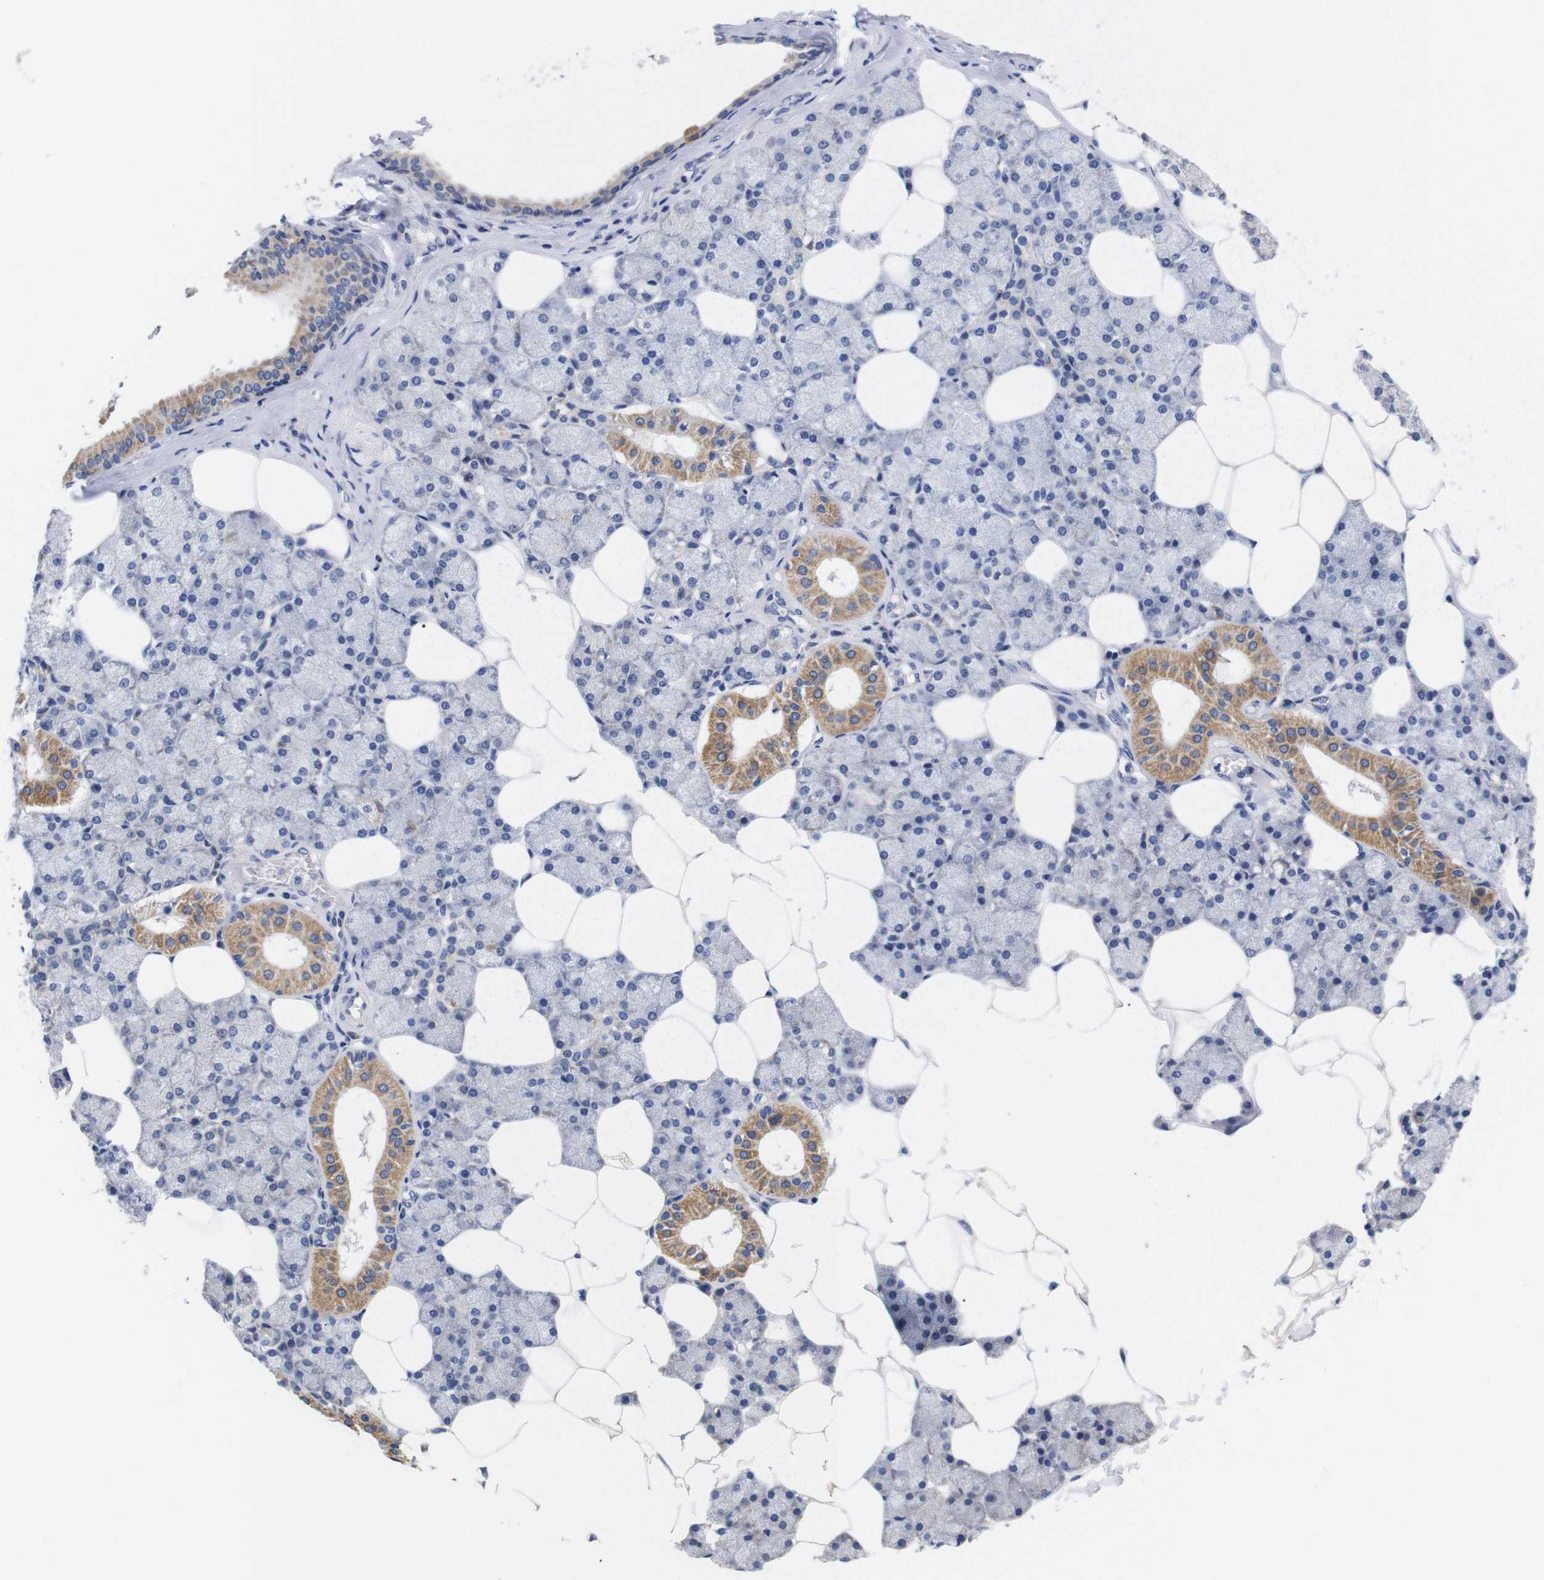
{"staining": {"intensity": "moderate", "quantity": "25%-75%", "location": "cytoplasmic/membranous"}, "tissue": "salivary gland", "cell_type": "Glandular cells", "image_type": "normal", "snomed": [{"axis": "morphology", "description": "Normal tissue, NOS"}, {"axis": "topography", "description": "Salivary gland"}], "caption": "Glandular cells display medium levels of moderate cytoplasmic/membranous positivity in about 25%-75% of cells in unremarkable salivary gland. The staining was performed using DAB (3,3'-diaminobenzidine), with brown indicating positive protein expression. Nuclei are stained blue with hematoxylin.", "gene": "OPN3", "patient": {"sex": "male", "age": 62}}